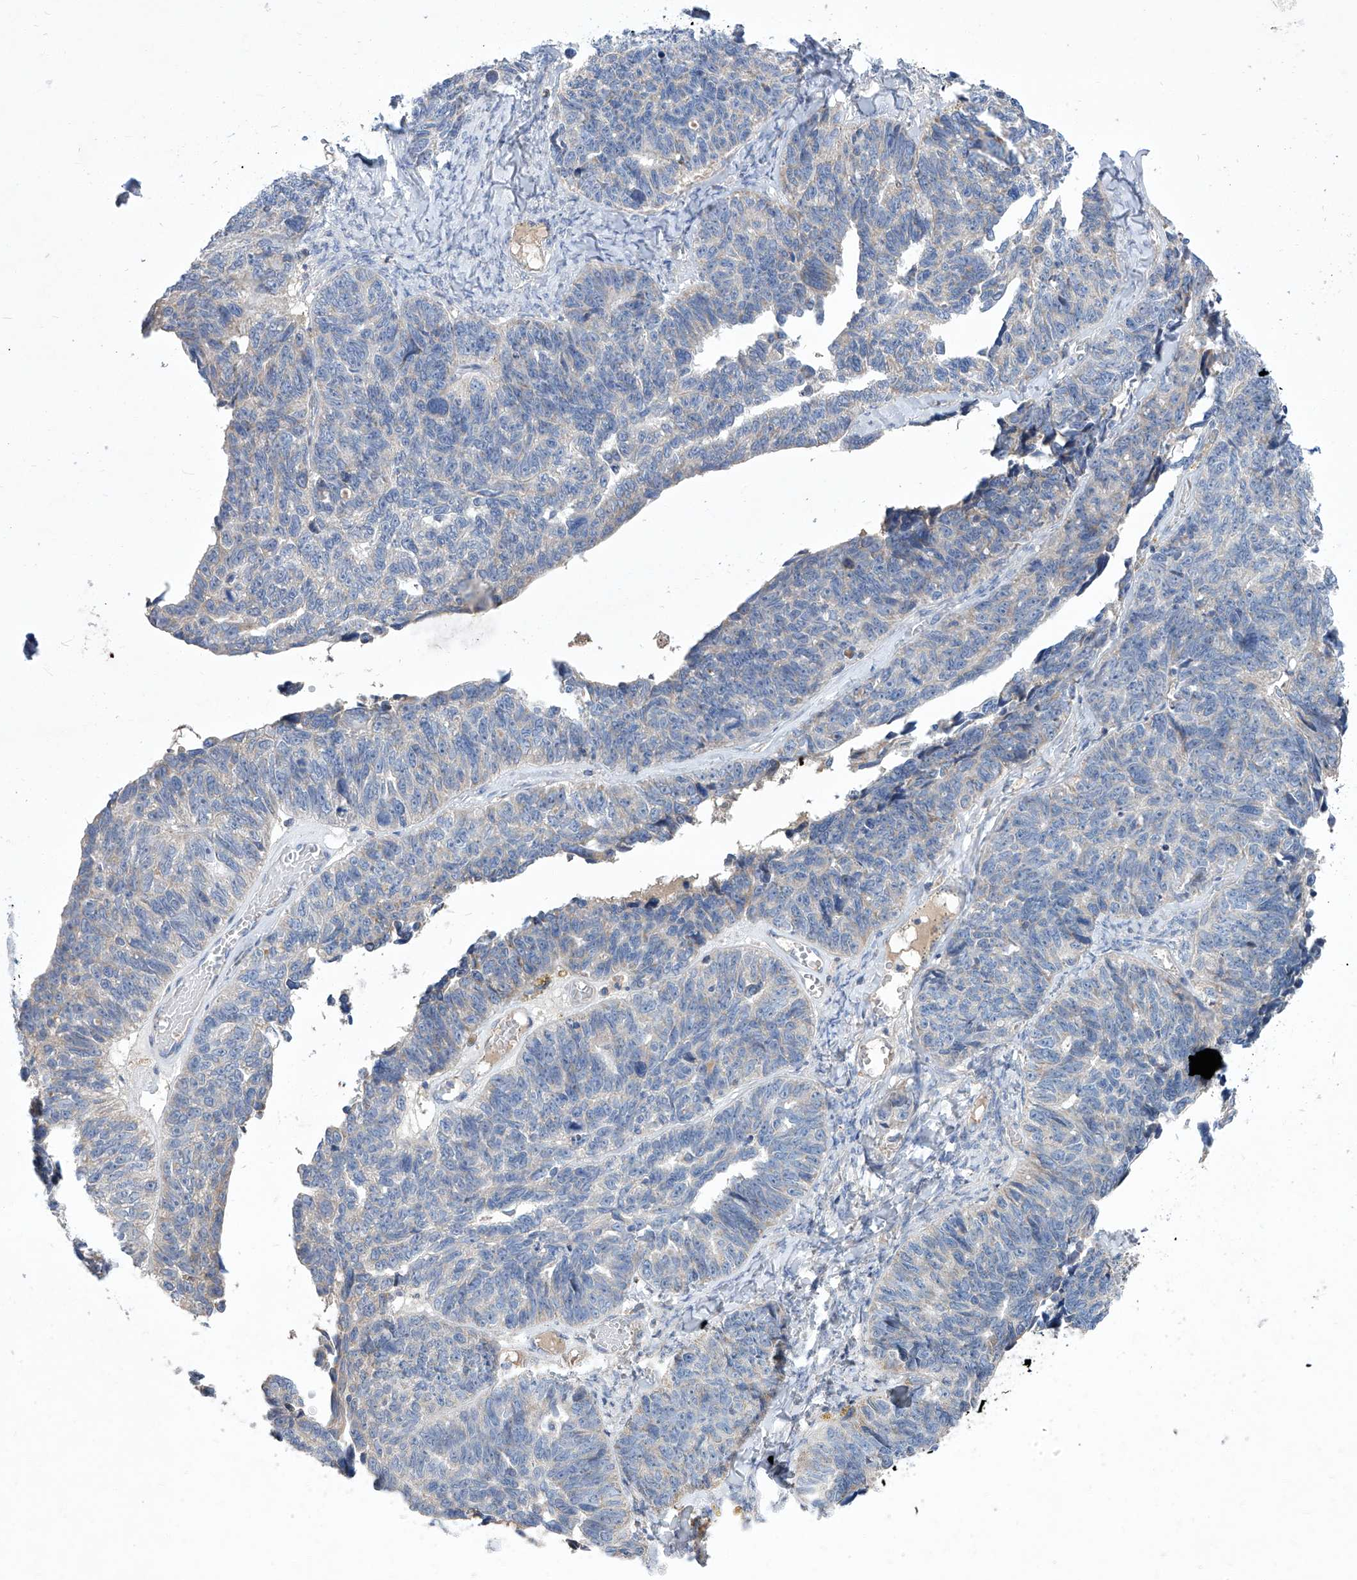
{"staining": {"intensity": "negative", "quantity": "none", "location": "none"}, "tissue": "ovarian cancer", "cell_type": "Tumor cells", "image_type": "cancer", "snomed": [{"axis": "morphology", "description": "Cystadenocarcinoma, serous, NOS"}, {"axis": "topography", "description": "Ovary"}], "caption": "IHC image of ovarian cancer stained for a protein (brown), which shows no staining in tumor cells.", "gene": "EPHA8", "patient": {"sex": "female", "age": 79}}